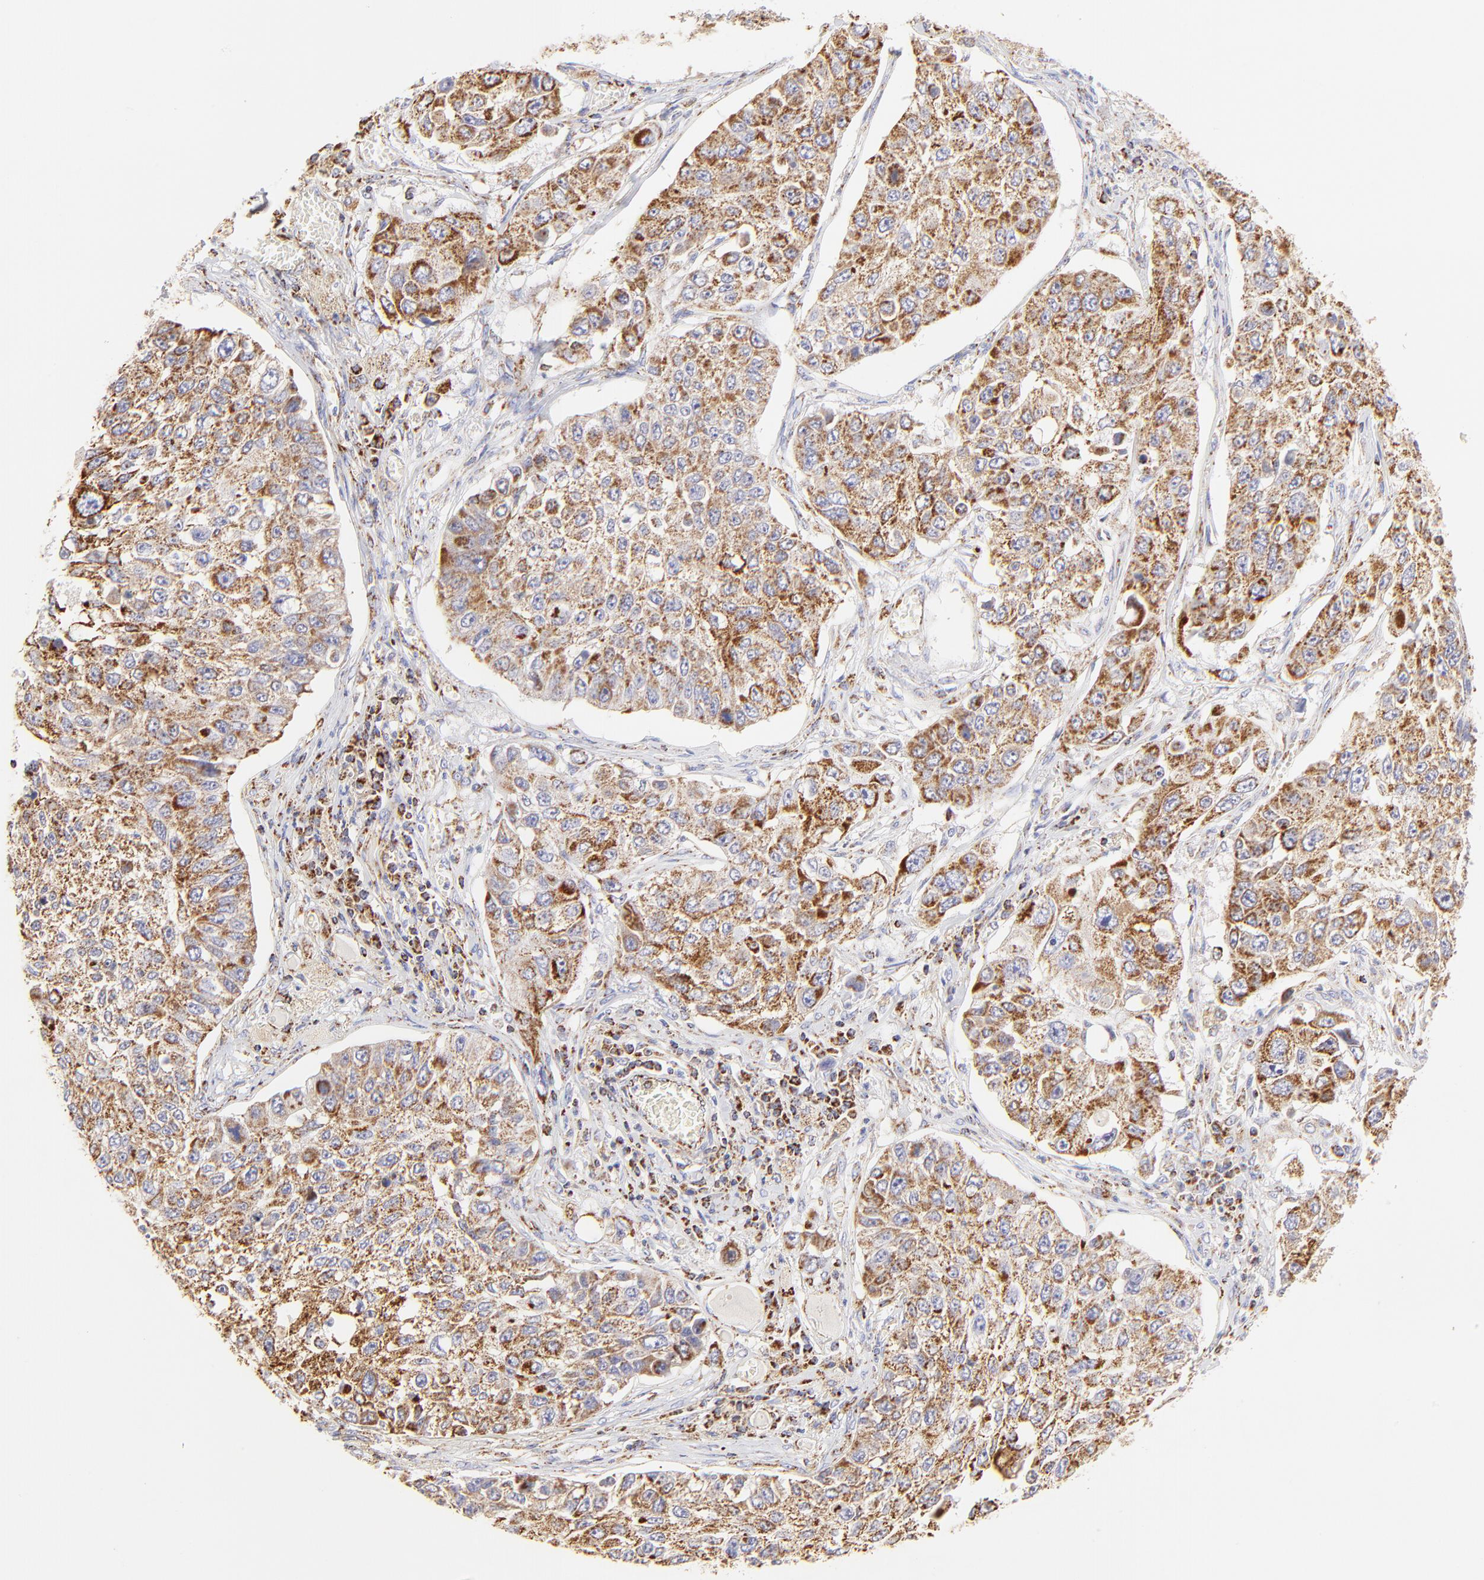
{"staining": {"intensity": "moderate", "quantity": ">75%", "location": "cytoplasmic/membranous"}, "tissue": "lung cancer", "cell_type": "Tumor cells", "image_type": "cancer", "snomed": [{"axis": "morphology", "description": "Squamous cell carcinoma, NOS"}, {"axis": "topography", "description": "Lung"}], "caption": "Tumor cells display medium levels of moderate cytoplasmic/membranous positivity in about >75% of cells in lung squamous cell carcinoma. (brown staining indicates protein expression, while blue staining denotes nuclei).", "gene": "ECH1", "patient": {"sex": "male", "age": 71}}